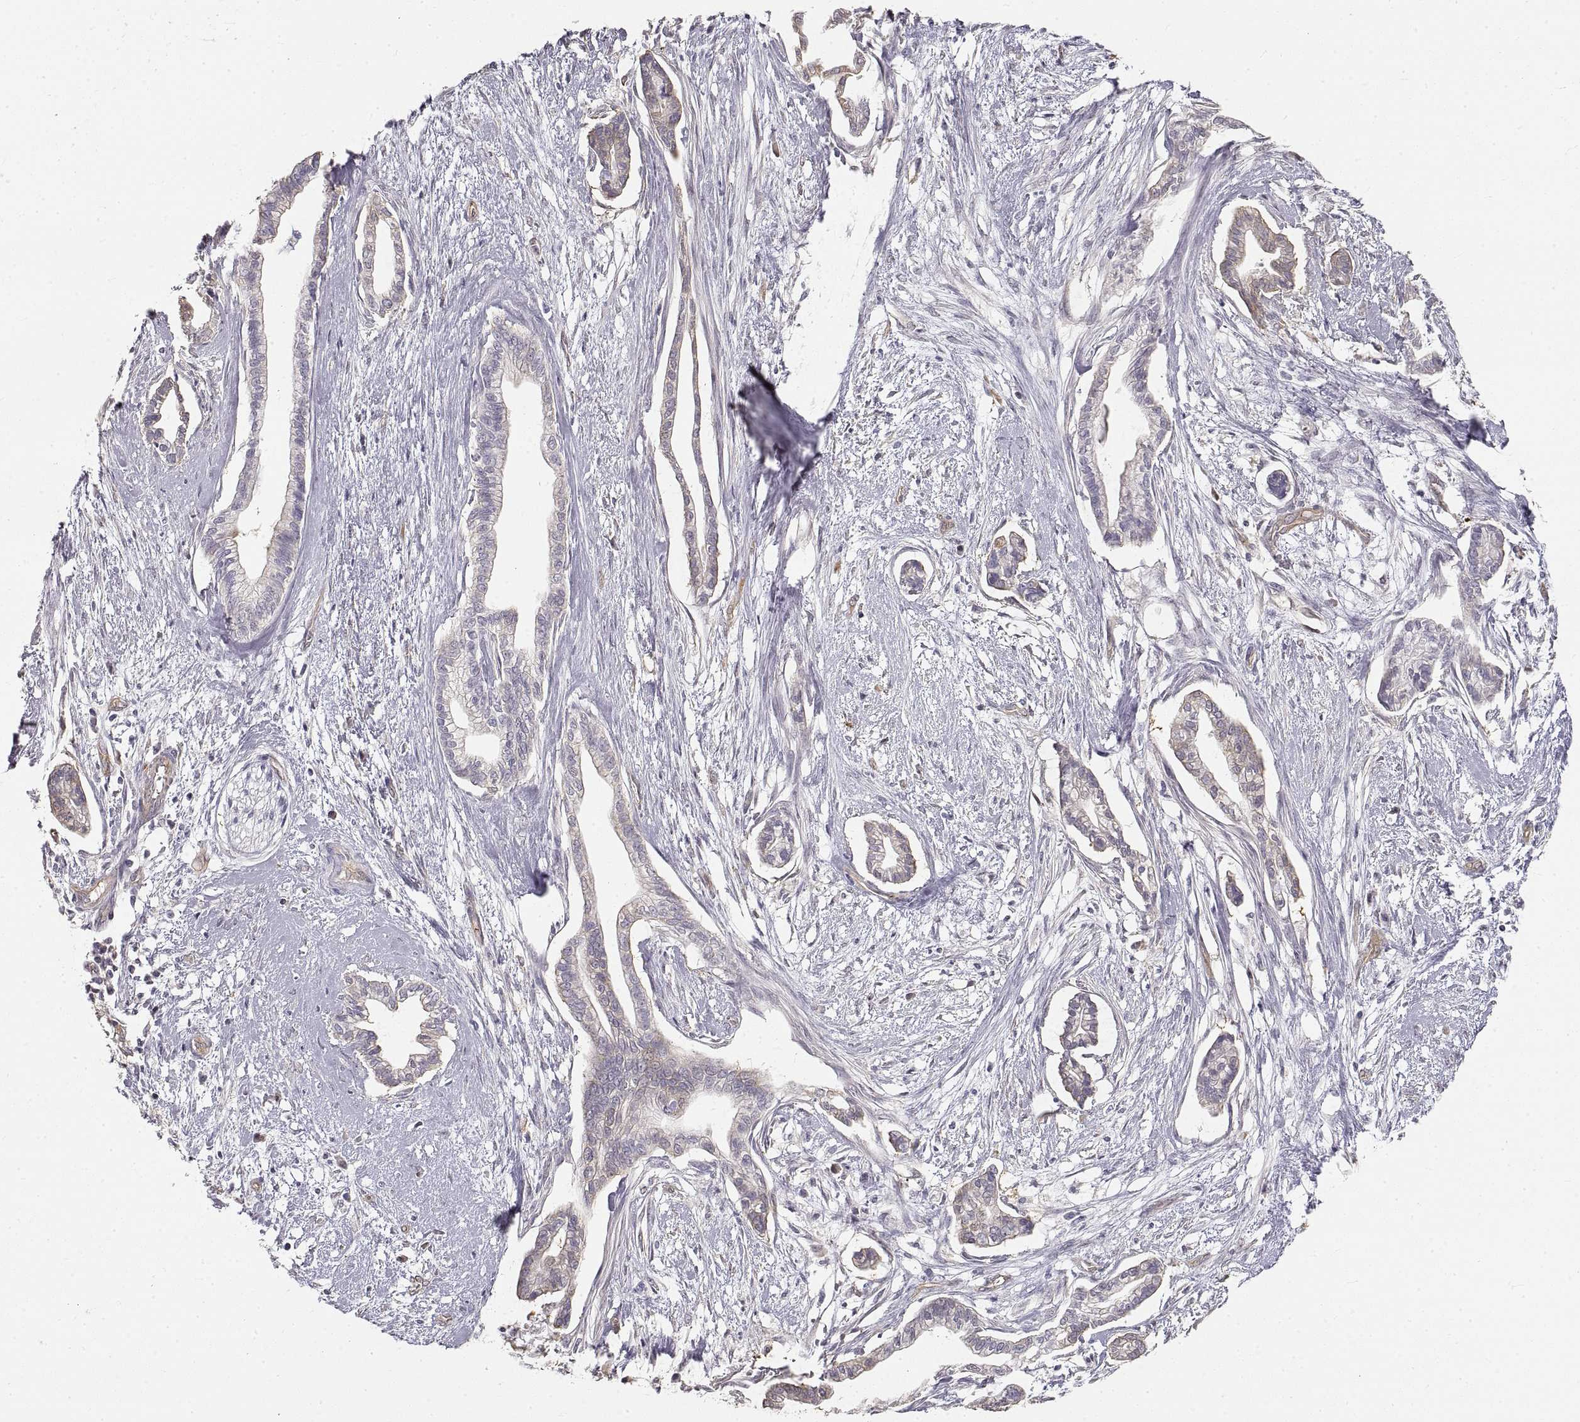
{"staining": {"intensity": "weak", "quantity": "25%-75%", "location": "cytoplasmic/membranous"}, "tissue": "cervical cancer", "cell_type": "Tumor cells", "image_type": "cancer", "snomed": [{"axis": "morphology", "description": "Adenocarcinoma, NOS"}, {"axis": "topography", "description": "Cervix"}], "caption": "Protein staining by immunohistochemistry demonstrates weak cytoplasmic/membranous positivity in approximately 25%-75% of tumor cells in cervical adenocarcinoma.", "gene": "HSP90AB1", "patient": {"sex": "female", "age": 62}}